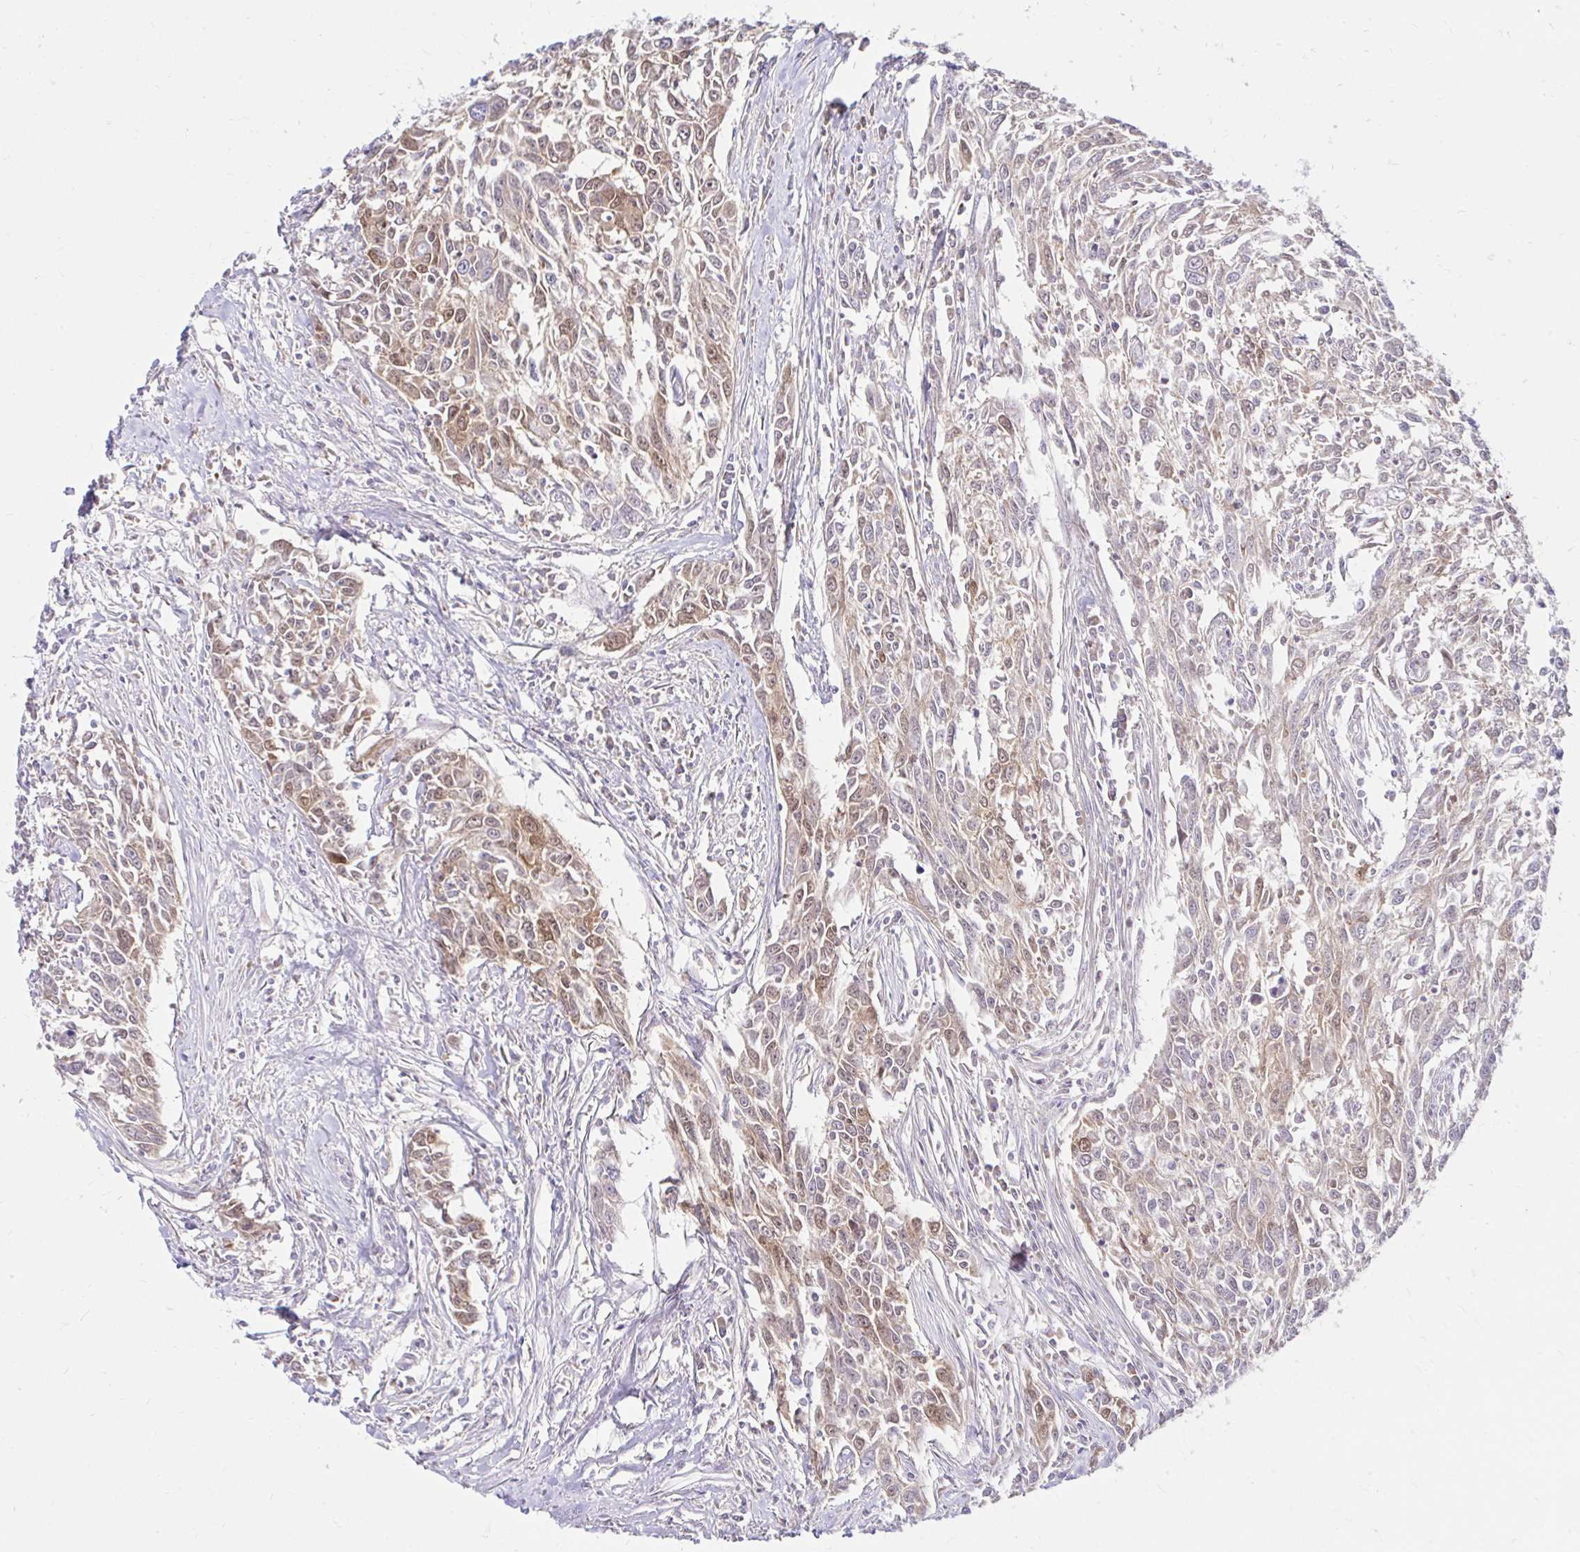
{"staining": {"intensity": "weak", "quantity": "25%-75%", "location": "cytoplasmic/membranous,nuclear"}, "tissue": "breast cancer", "cell_type": "Tumor cells", "image_type": "cancer", "snomed": [{"axis": "morphology", "description": "Duct carcinoma"}, {"axis": "topography", "description": "Breast"}], "caption": "Human breast infiltrating ductal carcinoma stained with a protein marker demonstrates weak staining in tumor cells.", "gene": "PYCARD", "patient": {"sex": "female", "age": 50}}